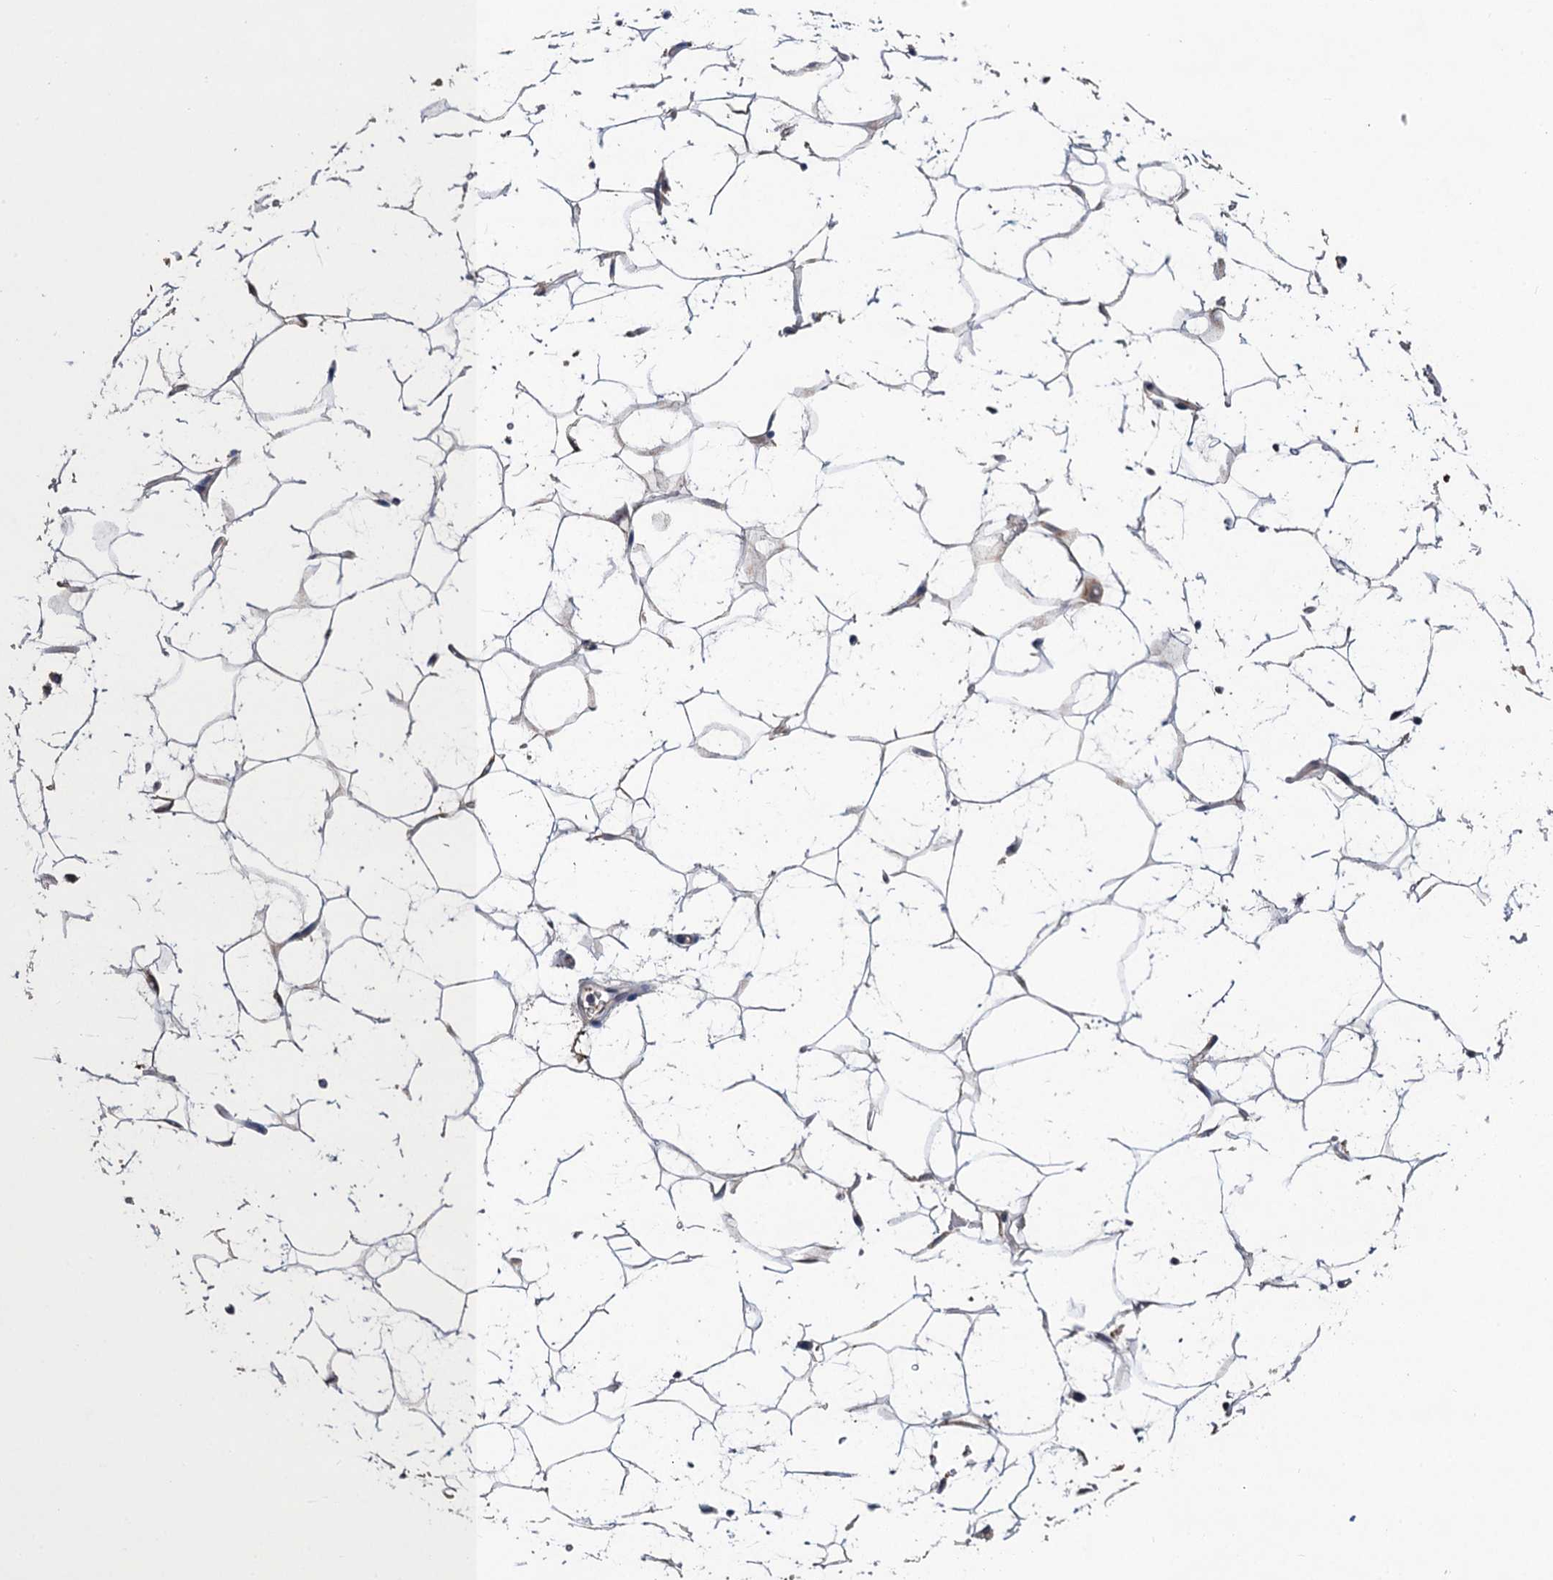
{"staining": {"intensity": "negative", "quantity": "none", "location": "none"}, "tissue": "adipose tissue", "cell_type": "Adipocytes", "image_type": "normal", "snomed": [{"axis": "morphology", "description": "Normal tissue, NOS"}, {"axis": "topography", "description": "Breast"}], "caption": "High magnification brightfield microscopy of benign adipose tissue stained with DAB (brown) and counterstained with hematoxylin (blue): adipocytes show no significant positivity.", "gene": "TRAF7", "patient": {"sex": "female", "age": 26}}